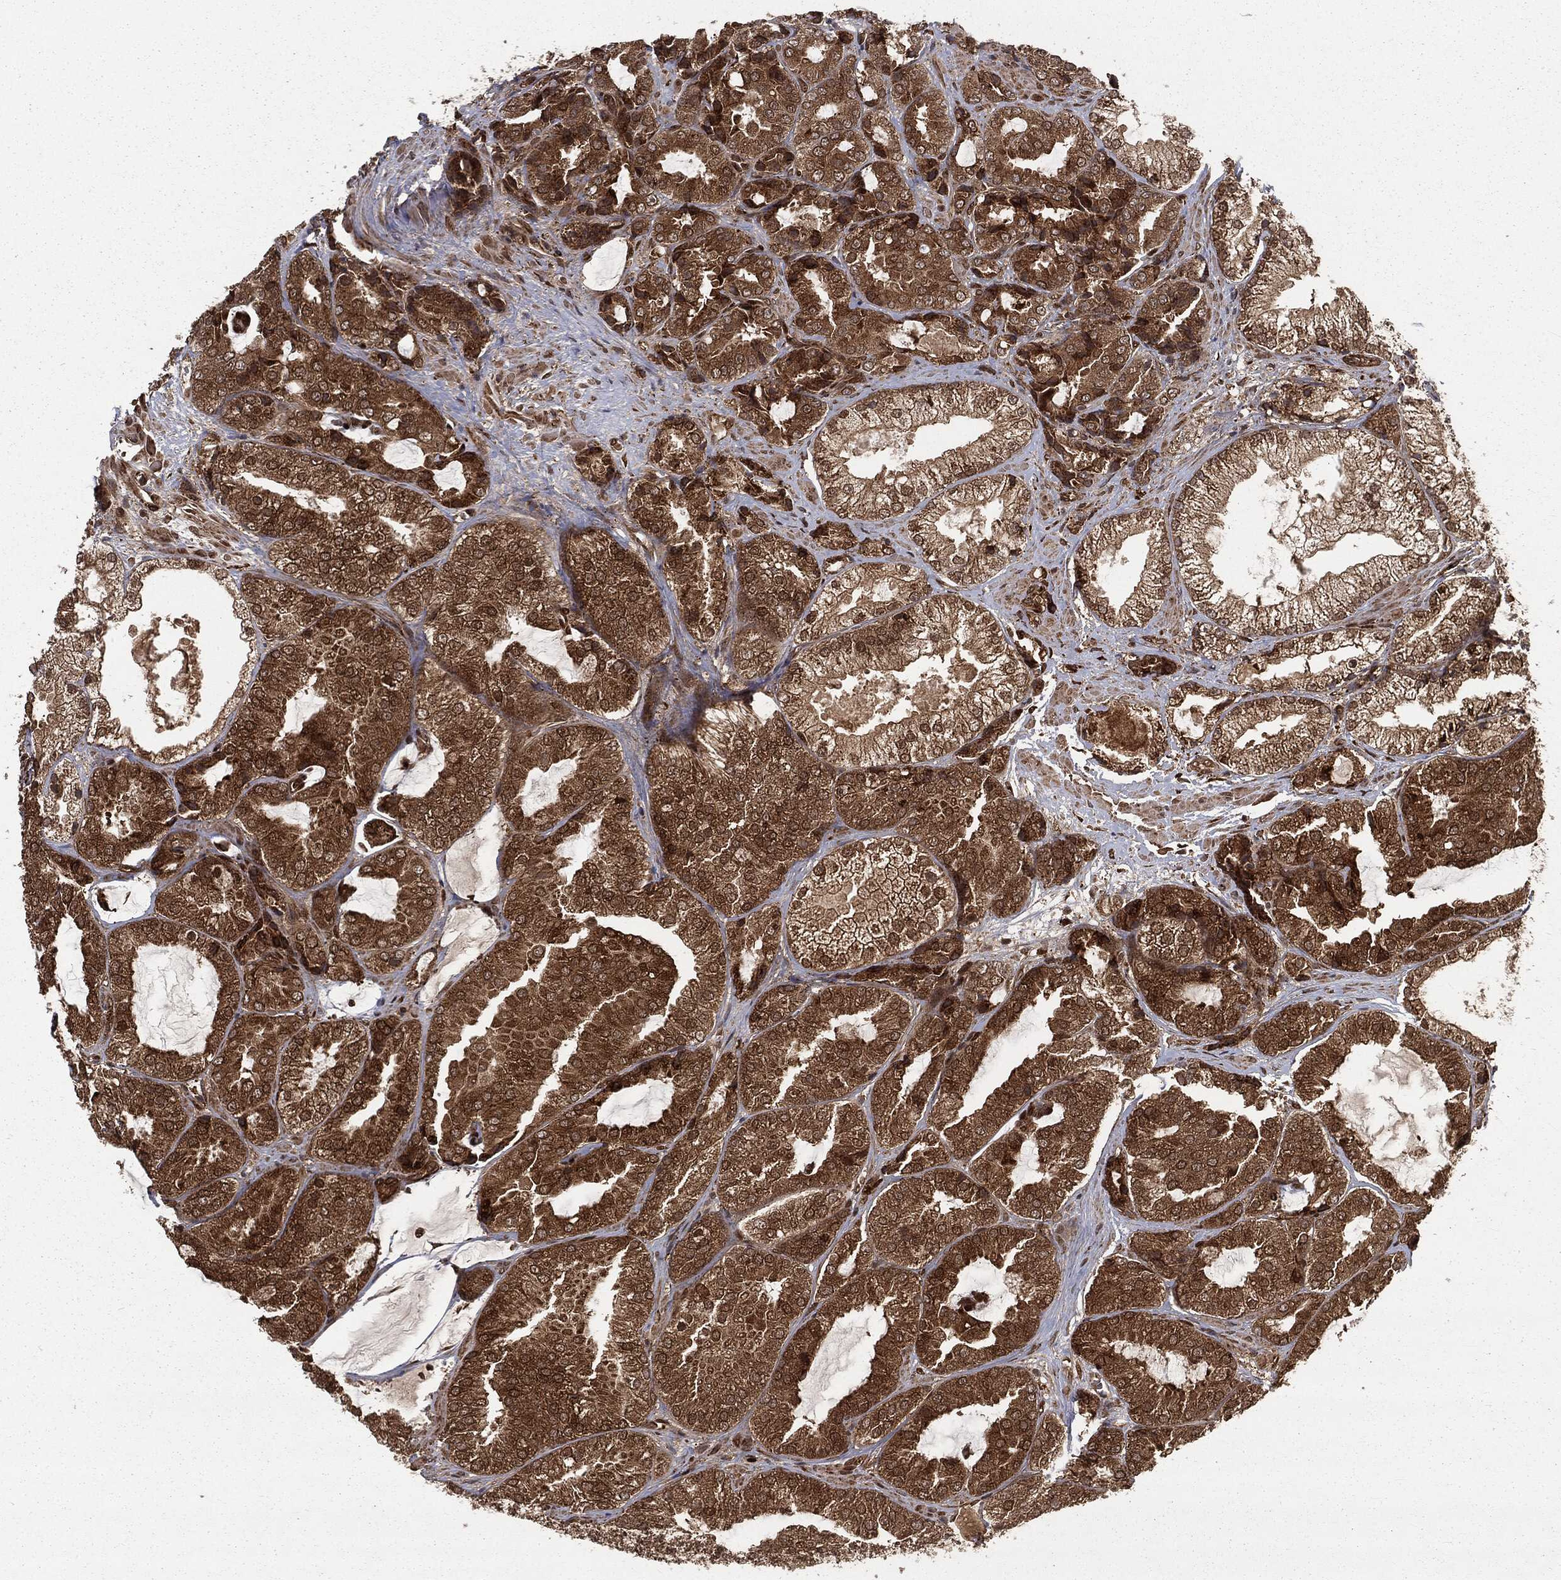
{"staining": {"intensity": "strong", "quantity": "25%-75%", "location": "cytoplasmic/membranous,nuclear"}, "tissue": "prostate cancer", "cell_type": "Tumor cells", "image_type": "cancer", "snomed": [{"axis": "morphology", "description": "Adenocarcinoma, High grade"}, {"axis": "topography", "description": "Prostate"}], "caption": "This is an image of IHC staining of prostate cancer (adenocarcinoma (high-grade)), which shows strong positivity in the cytoplasmic/membranous and nuclear of tumor cells.", "gene": "RANBP9", "patient": {"sex": "male", "age": 68}}